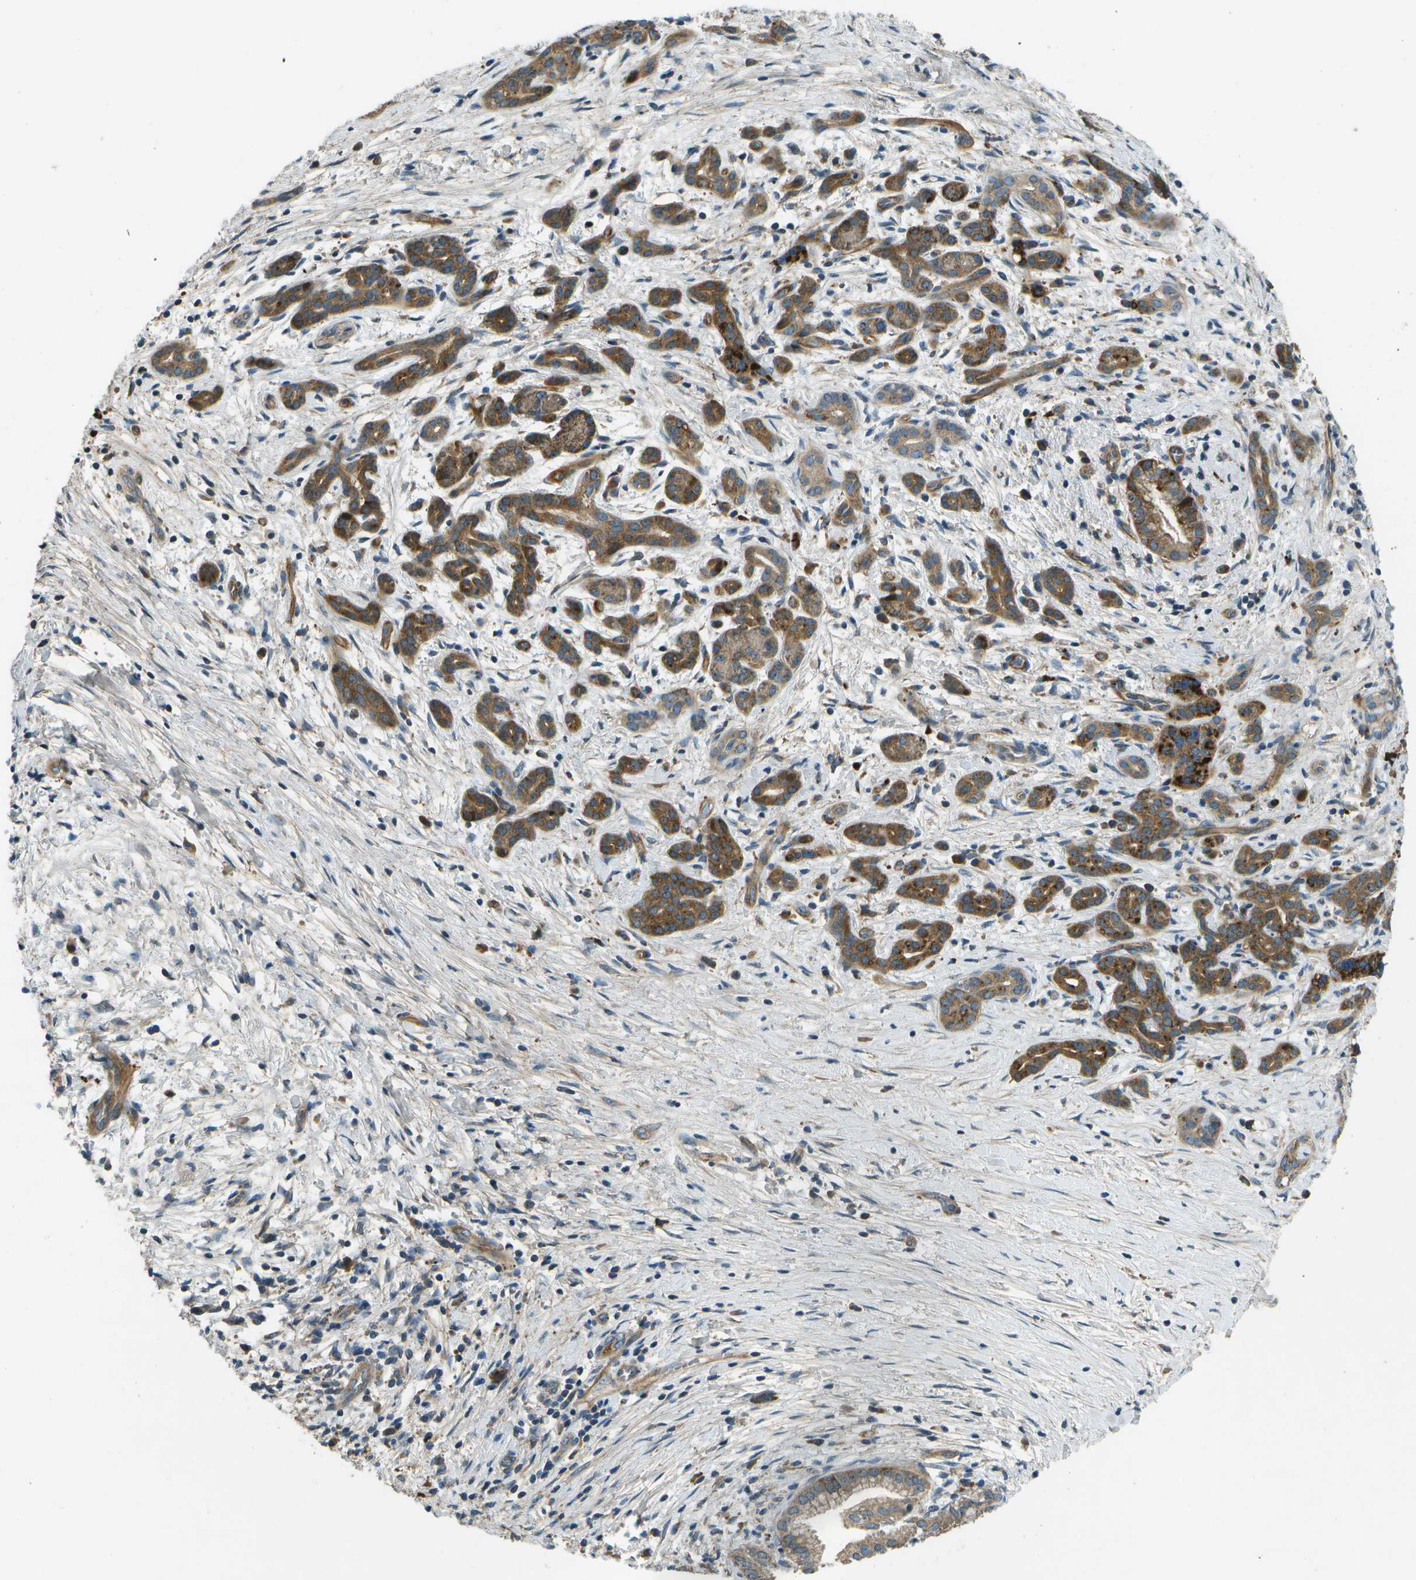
{"staining": {"intensity": "moderate", "quantity": ">75%", "location": "cytoplasmic/membranous"}, "tissue": "pancreatic cancer", "cell_type": "Tumor cells", "image_type": "cancer", "snomed": [{"axis": "morphology", "description": "Adenocarcinoma, NOS"}, {"axis": "topography", "description": "Pancreas"}], "caption": "Moderate cytoplasmic/membranous protein positivity is seen in about >75% of tumor cells in adenocarcinoma (pancreatic).", "gene": "PXYLP1", "patient": {"sex": "female", "age": 70}}